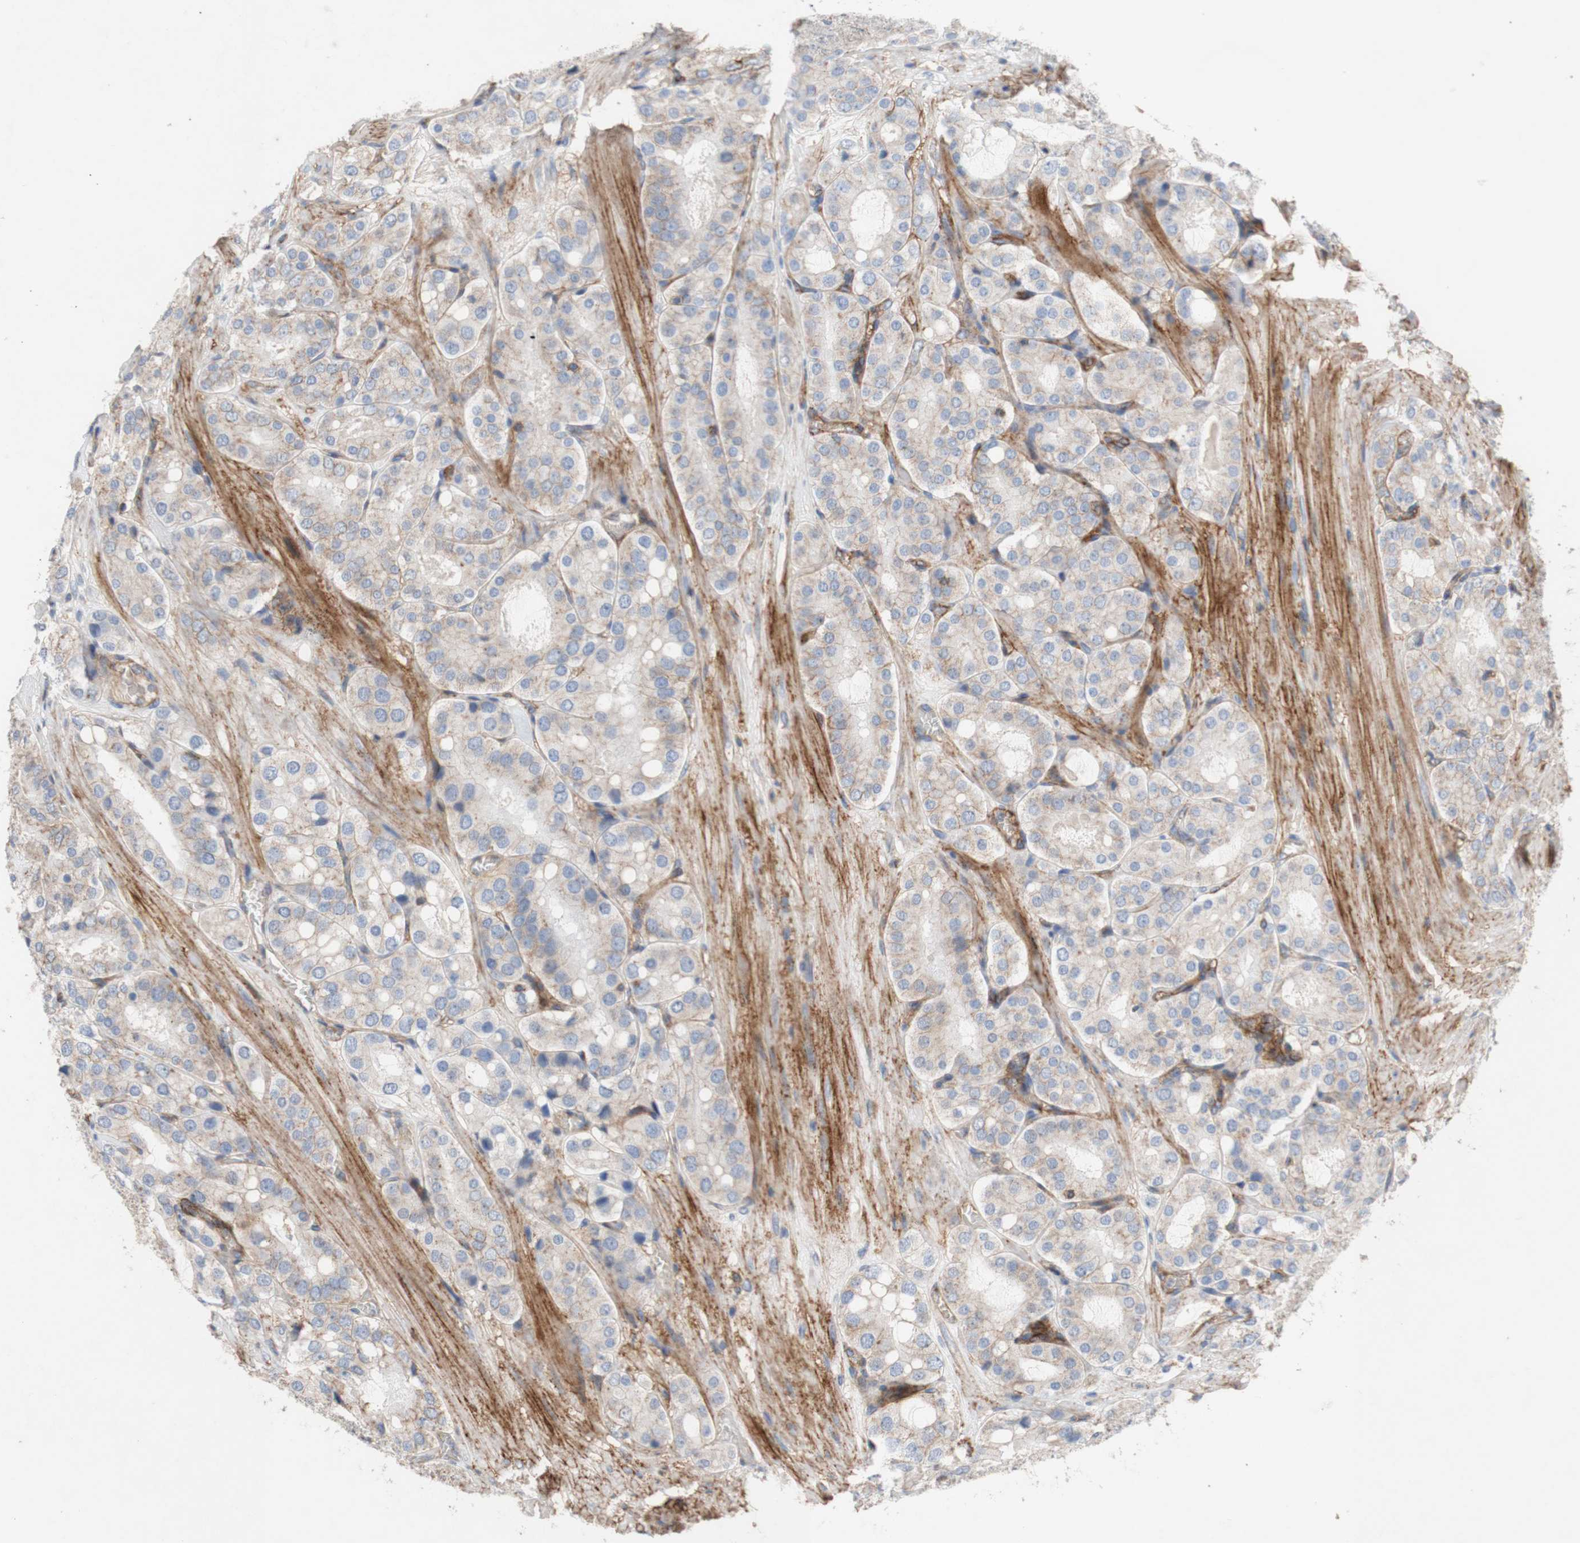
{"staining": {"intensity": "negative", "quantity": "none", "location": "none"}, "tissue": "prostate cancer", "cell_type": "Tumor cells", "image_type": "cancer", "snomed": [{"axis": "morphology", "description": "Adenocarcinoma, High grade"}, {"axis": "topography", "description": "Prostate"}], "caption": "The image displays no staining of tumor cells in prostate cancer (adenocarcinoma (high-grade)). The staining is performed using DAB (3,3'-diaminobenzidine) brown chromogen with nuclei counter-stained in using hematoxylin.", "gene": "ATP2A3", "patient": {"sex": "male", "age": 65}}